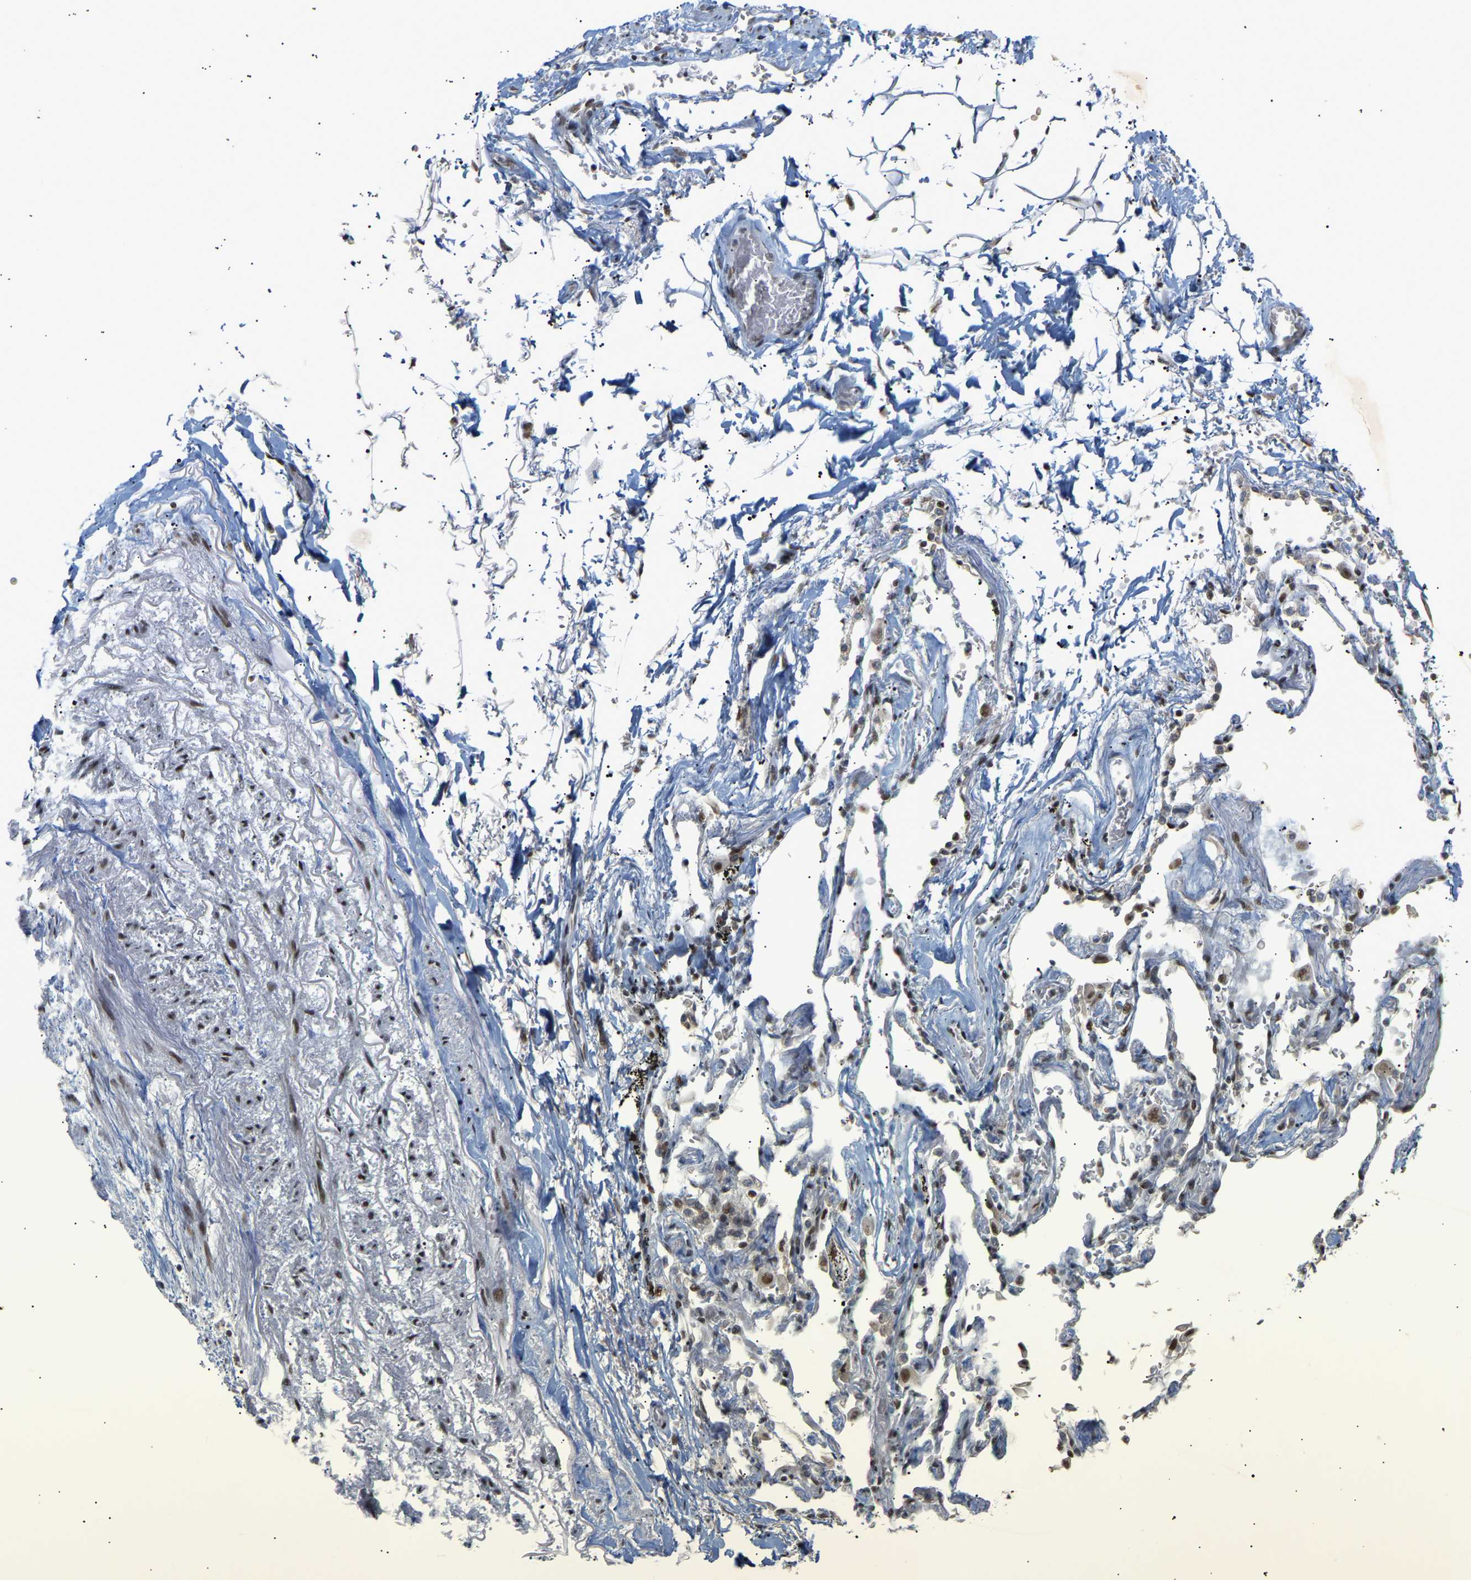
{"staining": {"intensity": "weak", "quantity": ">75%", "location": "nuclear"}, "tissue": "adipose tissue", "cell_type": "Adipocytes", "image_type": "normal", "snomed": [{"axis": "morphology", "description": "Normal tissue, NOS"}, {"axis": "topography", "description": "Cartilage tissue"}, {"axis": "topography", "description": "Lung"}], "caption": "The photomicrograph reveals staining of benign adipose tissue, revealing weak nuclear protein expression (brown color) within adipocytes.", "gene": "NELFB", "patient": {"sex": "female", "age": 77}}